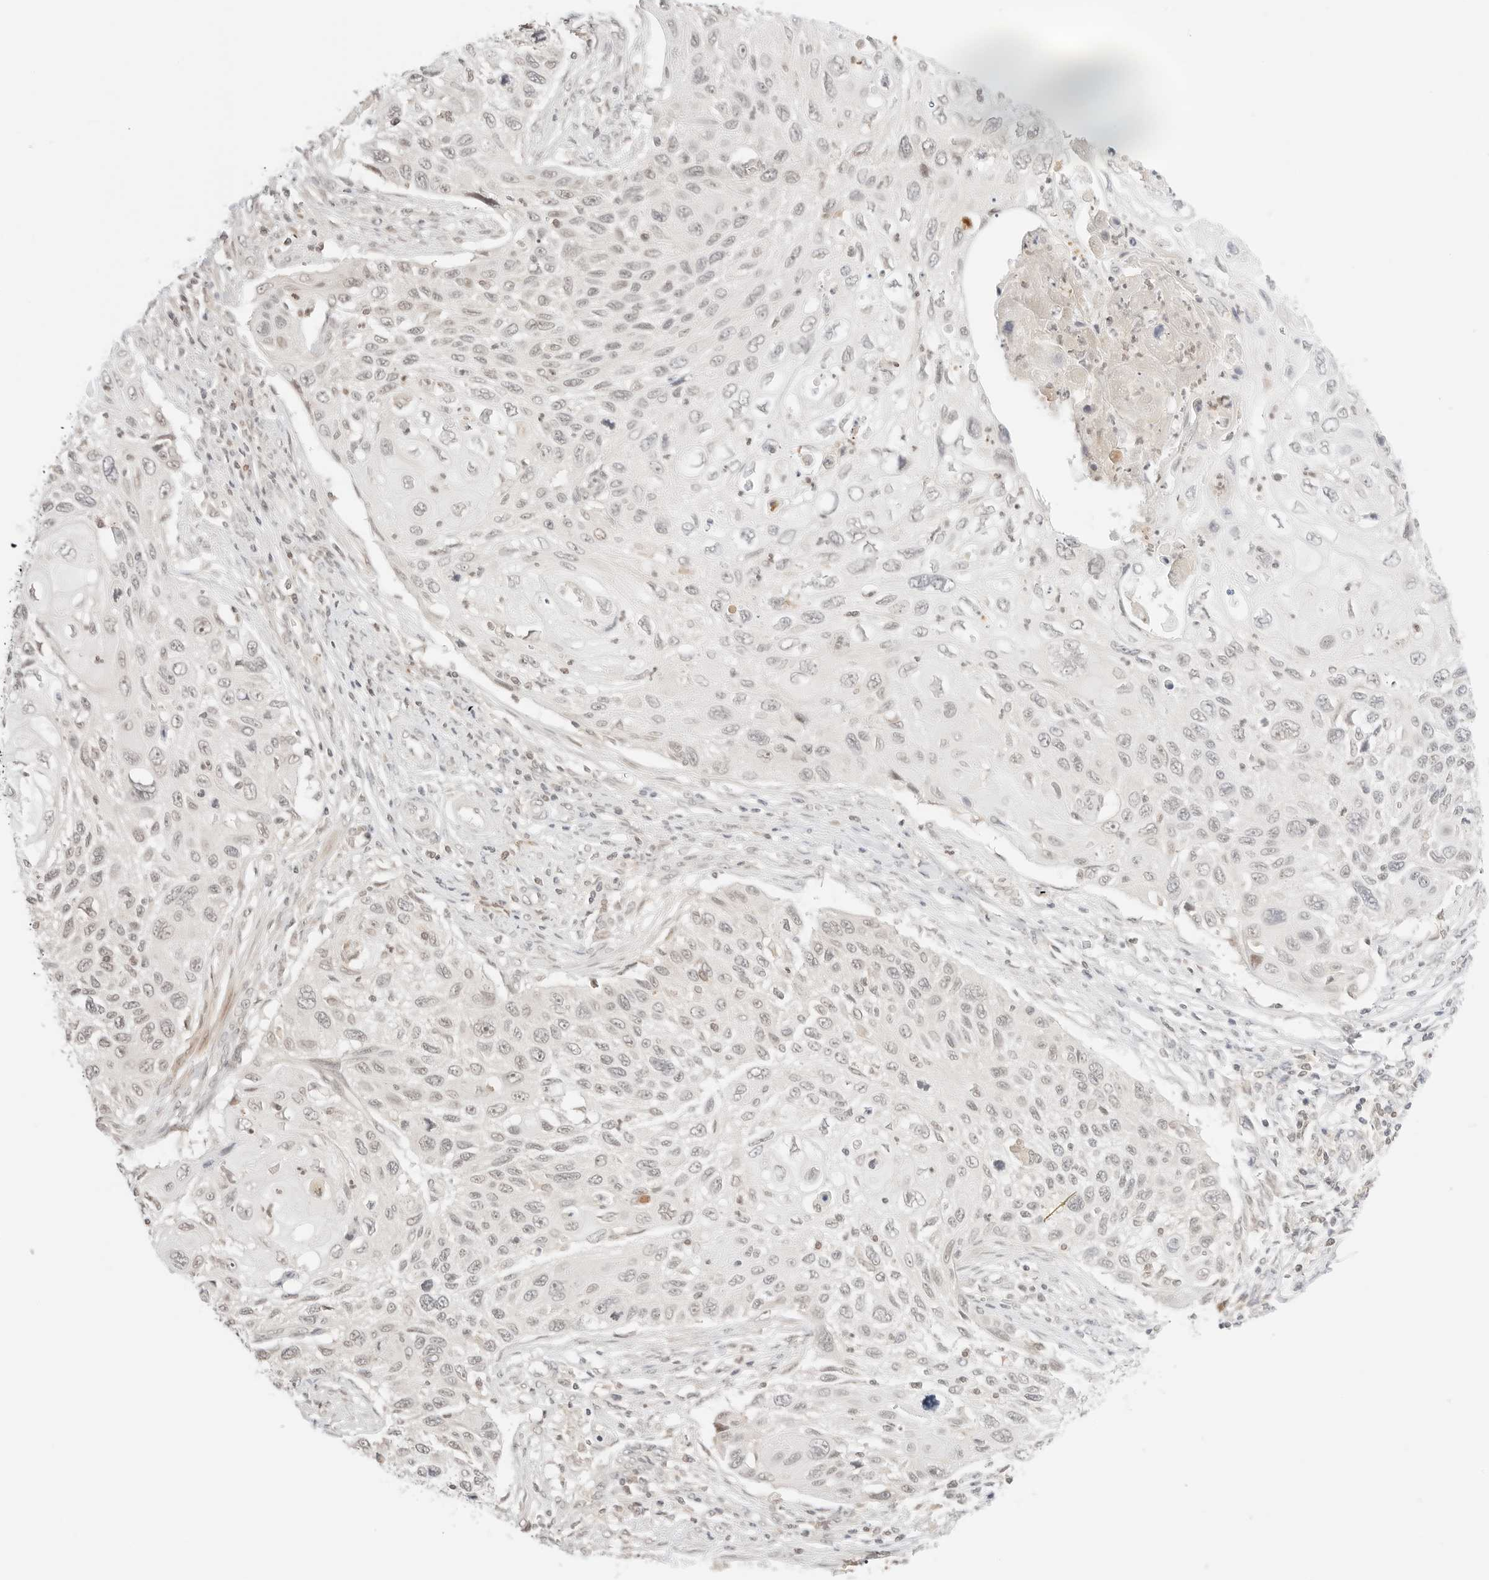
{"staining": {"intensity": "weak", "quantity": "<25%", "location": "nuclear"}, "tissue": "cervical cancer", "cell_type": "Tumor cells", "image_type": "cancer", "snomed": [{"axis": "morphology", "description": "Squamous cell carcinoma, NOS"}, {"axis": "topography", "description": "Cervix"}], "caption": "Immunohistochemical staining of human cervical cancer shows no significant staining in tumor cells. (DAB immunohistochemistry visualized using brightfield microscopy, high magnification).", "gene": "RPS6KL1", "patient": {"sex": "female", "age": 70}}